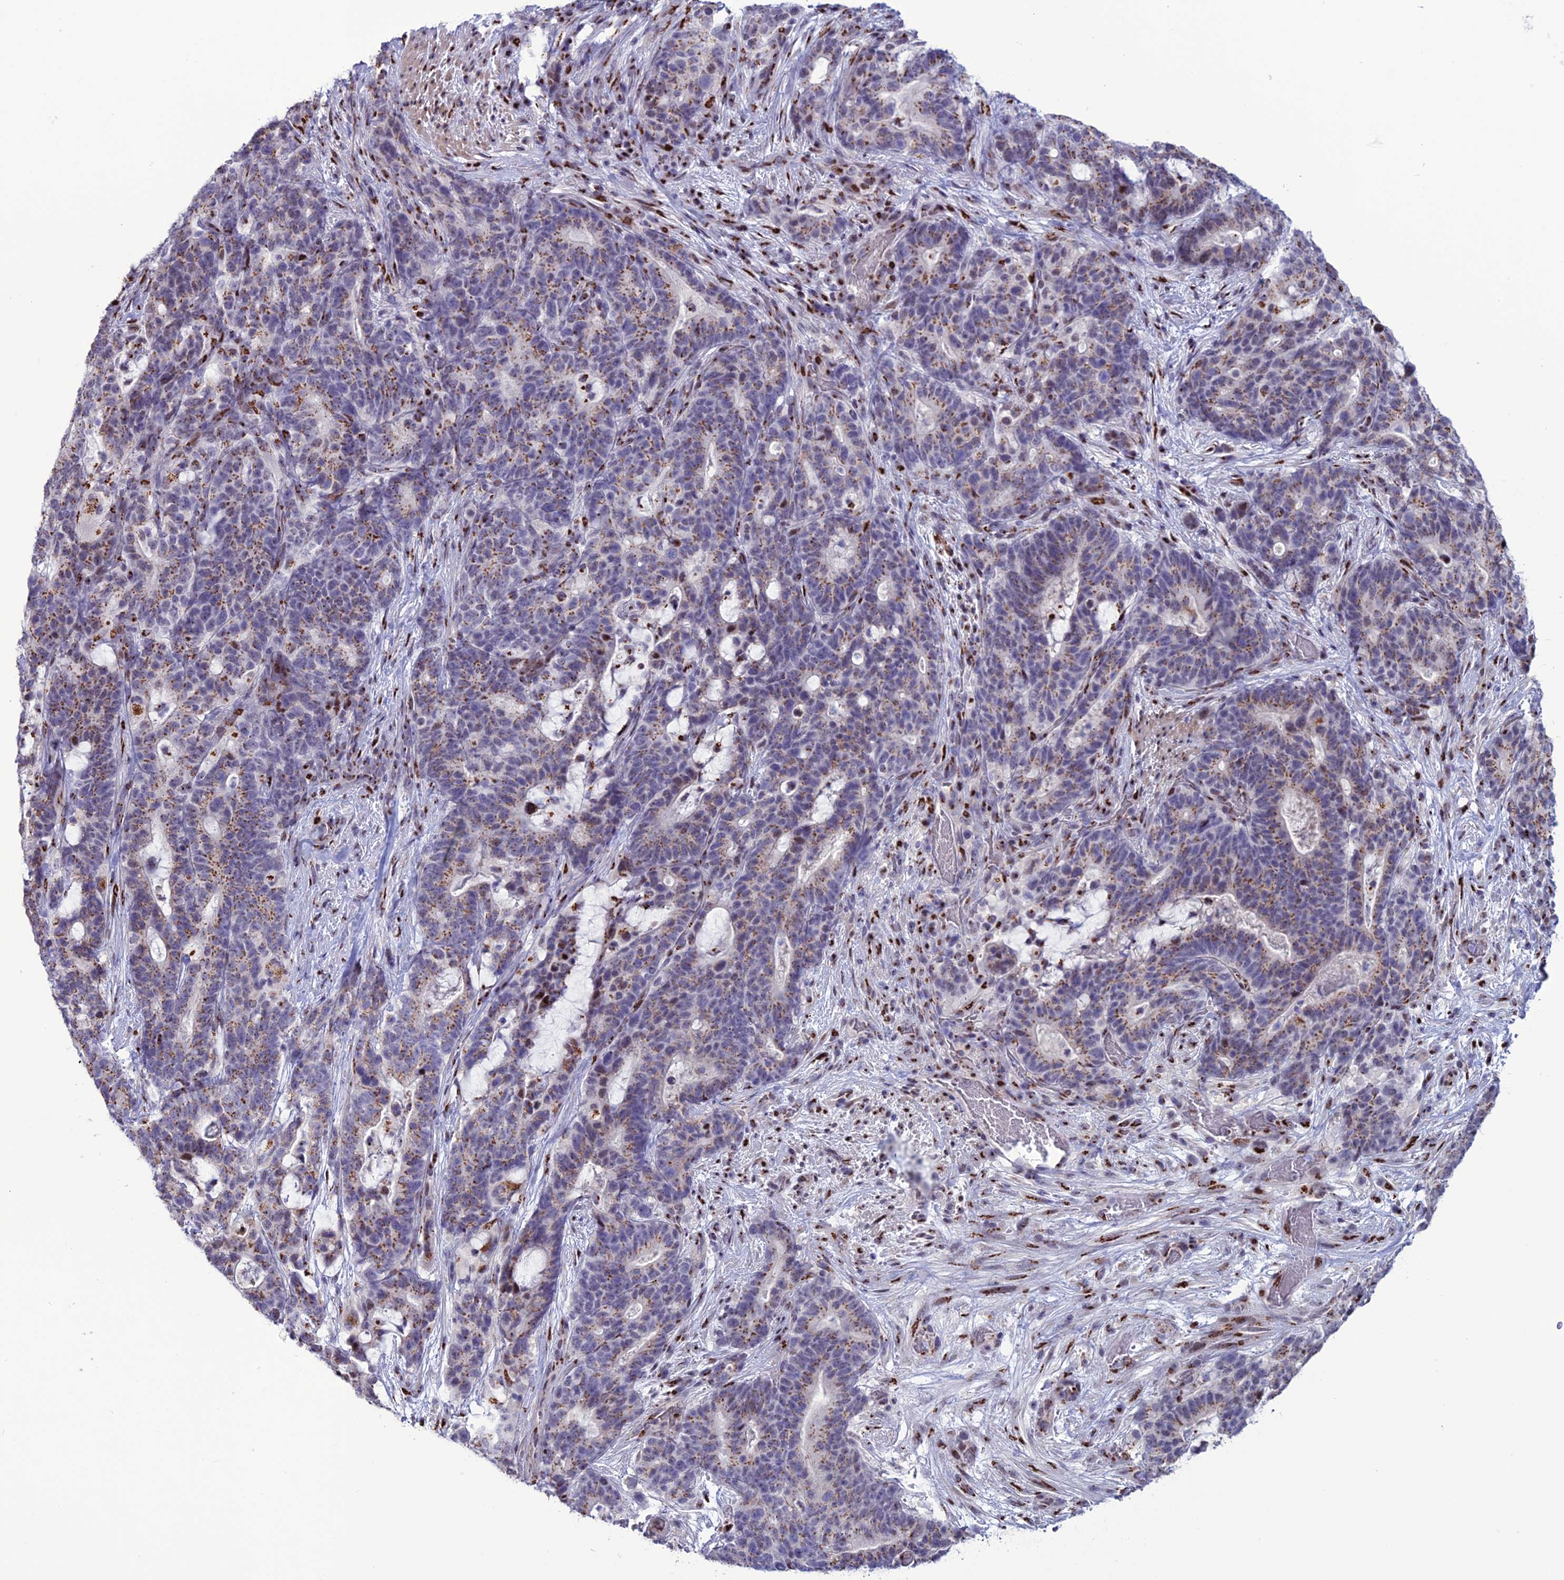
{"staining": {"intensity": "strong", "quantity": "25%-75%", "location": "cytoplasmic/membranous"}, "tissue": "stomach cancer", "cell_type": "Tumor cells", "image_type": "cancer", "snomed": [{"axis": "morphology", "description": "Normal tissue, NOS"}, {"axis": "morphology", "description": "Adenocarcinoma, NOS"}, {"axis": "topography", "description": "Stomach"}], "caption": "Immunohistochemistry staining of stomach adenocarcinoma, which reveals high levels of strong cytoplasmic/membranous staining in about 25%-75% of tumor cells indicating strong cytoplasmic/membranous protein positivity. The staining was performed using DAB (brown) for protein detection and nuclei were counterstained in hematoxylin (blue).", "gene": "PLEKHA4", "patient": {"sex": "female", "age": 64}}